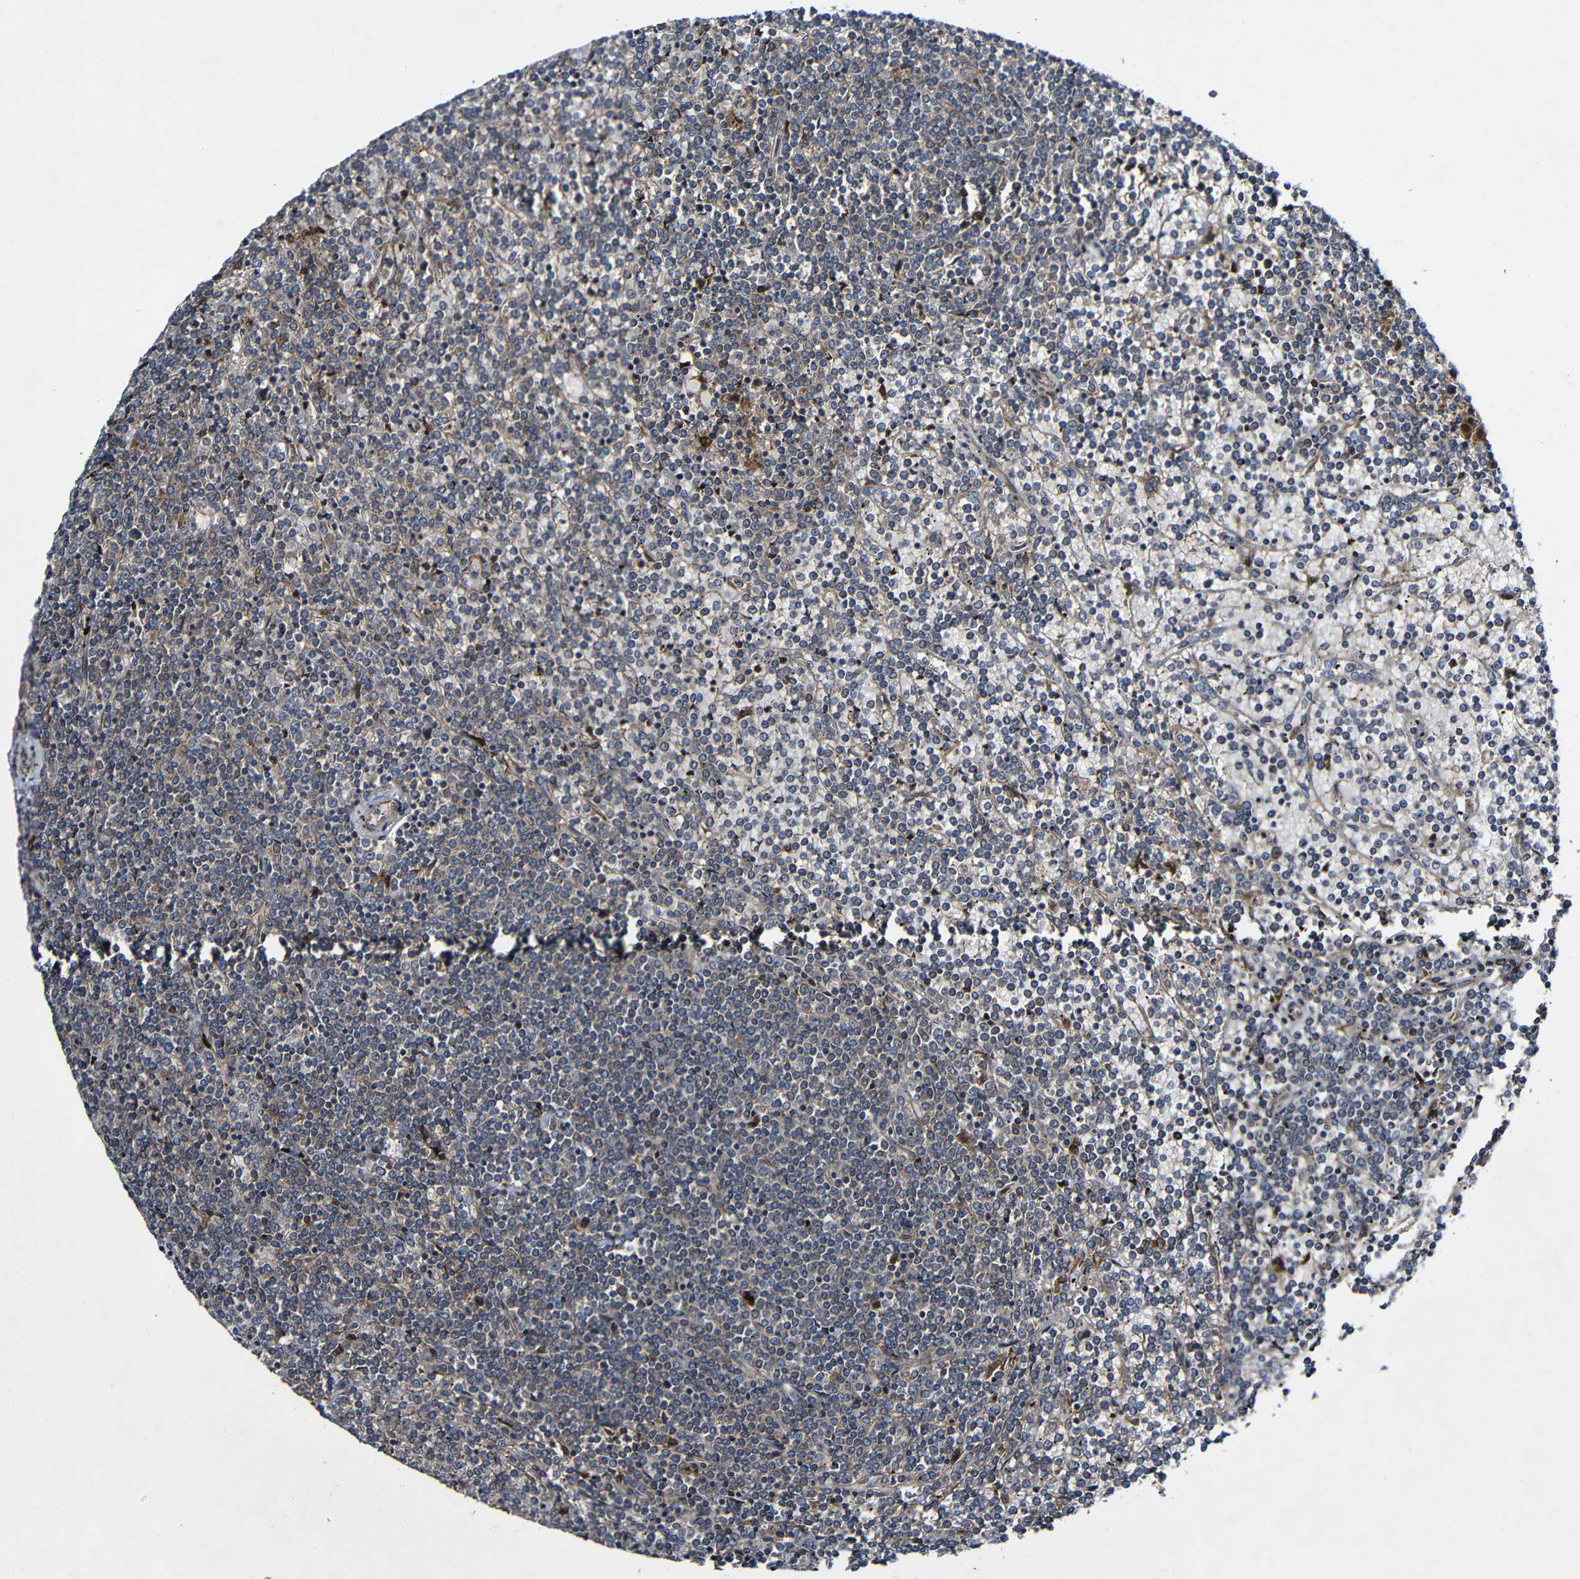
{"staining": {"intensity": "moderate", "quantity": "25%-75%", "location": "cytoplasmic/membranous"}, "tissue": "lymphoma", "cell_type": "Tumor cells", "image_type": "cancer", "snomed": [{"axis": "morphology", "description": "Malignant lymphoma, non-Hodgkin's type, Low grade"}, {"axis": "topography", "description": "Spleen"}], "caption": "Immunohistochemistry (IHC) (DAB (3,3'-diaminobenzidine)) staining of lymphoma displays moderate cytoplasmic/membranous protein staining in about 25%-75% of tumor cells.", "gene": "GSDME", "patient": {"sex": "female", "age": 19}}